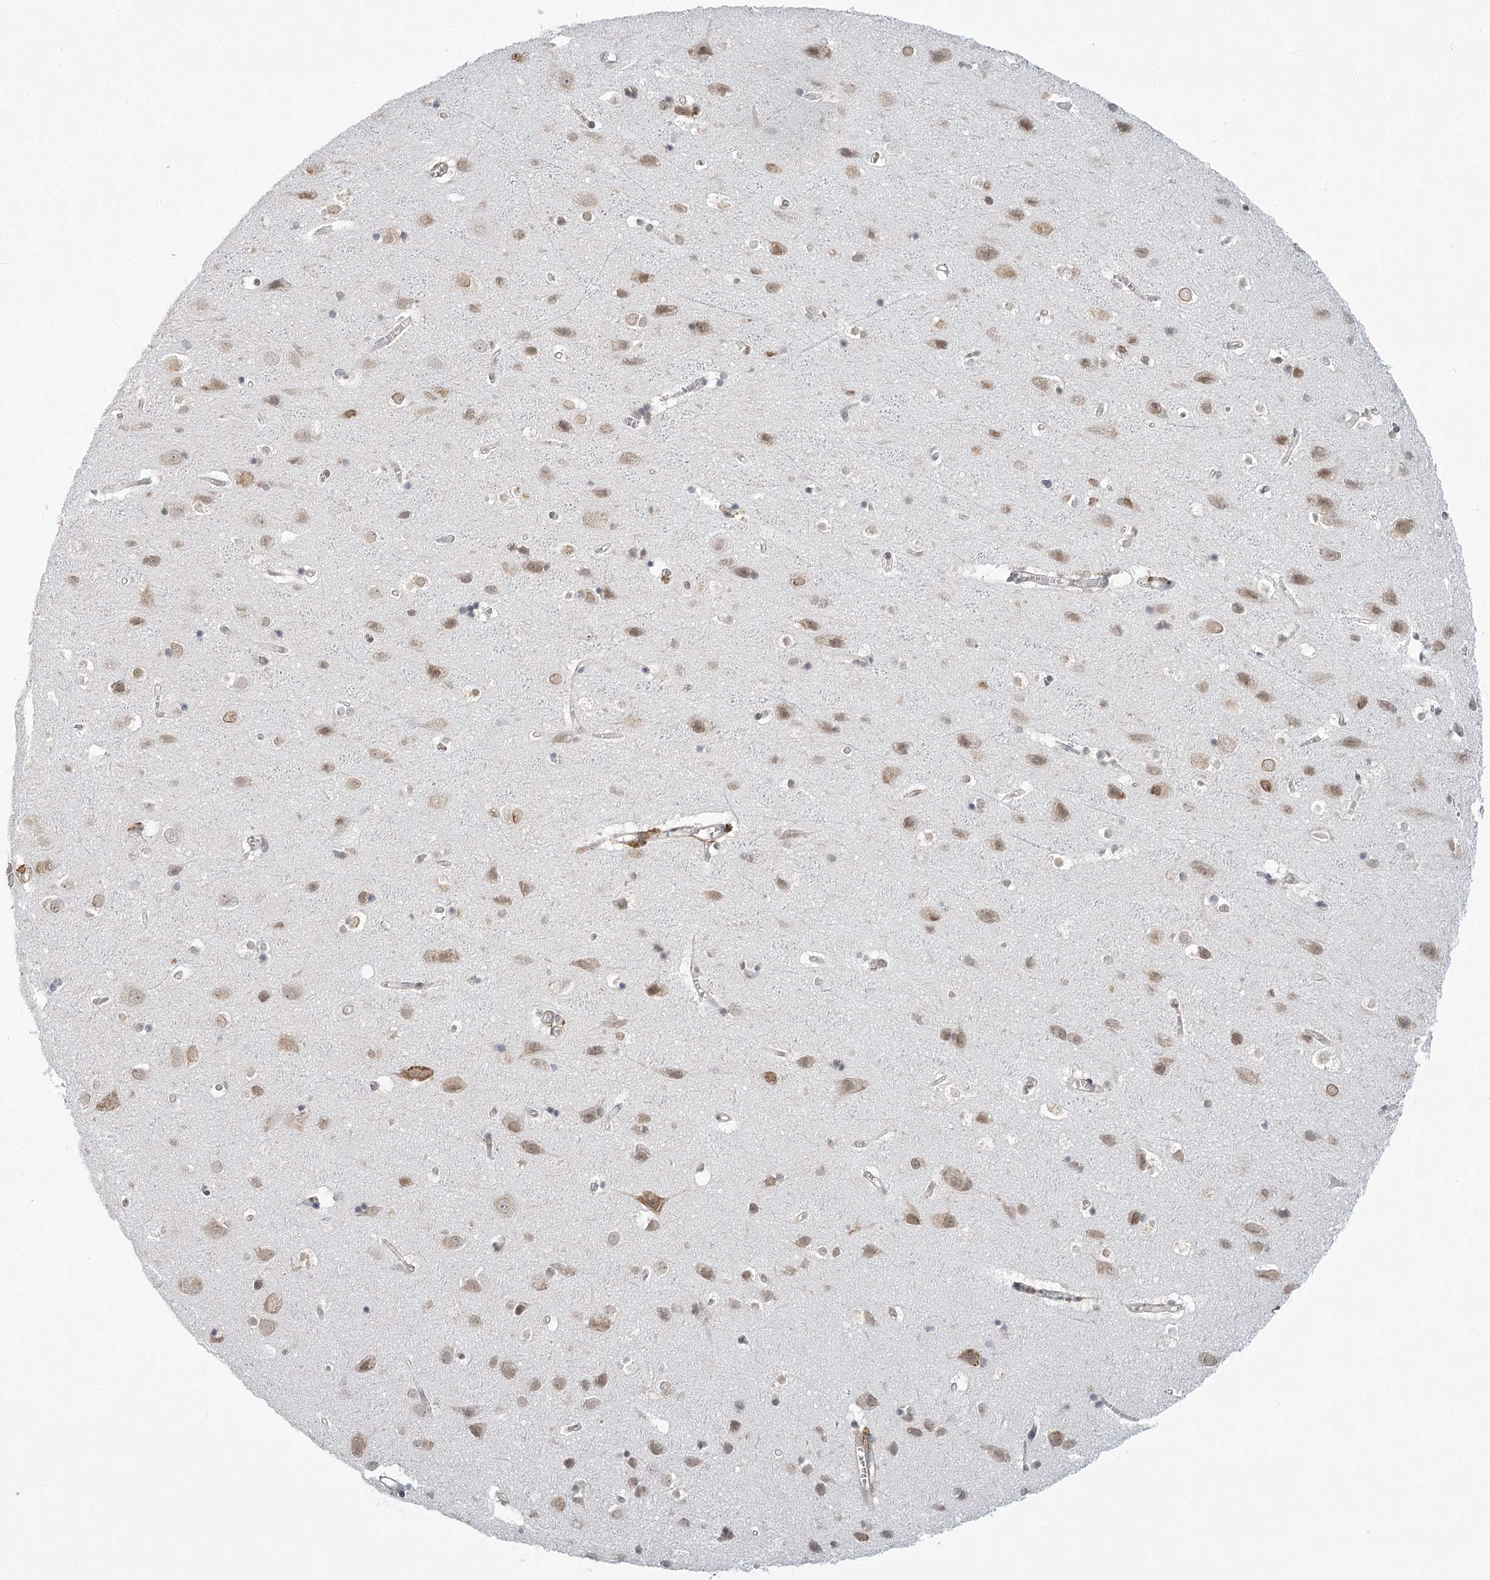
{"staining": {"intensity": "negative", "quantity": "none", "location": "none"}, "tissue": "cerebral cortex", "cell_type": "Endothelial cells", "image_type": "normal", "snomed": [{"axis": "morphology", "description": "Normal tissue, NOS"}, {"axis": "topography", "description": "Cerebral cortex"}], "caption": "Immunohistochemical staining of unremarkable cerebral cortex exhibits no significant expression in endothelial cells. Nuclei are stained in blue.", "gene": "MED28", "patient": {"sex": "male", "age": 54}}